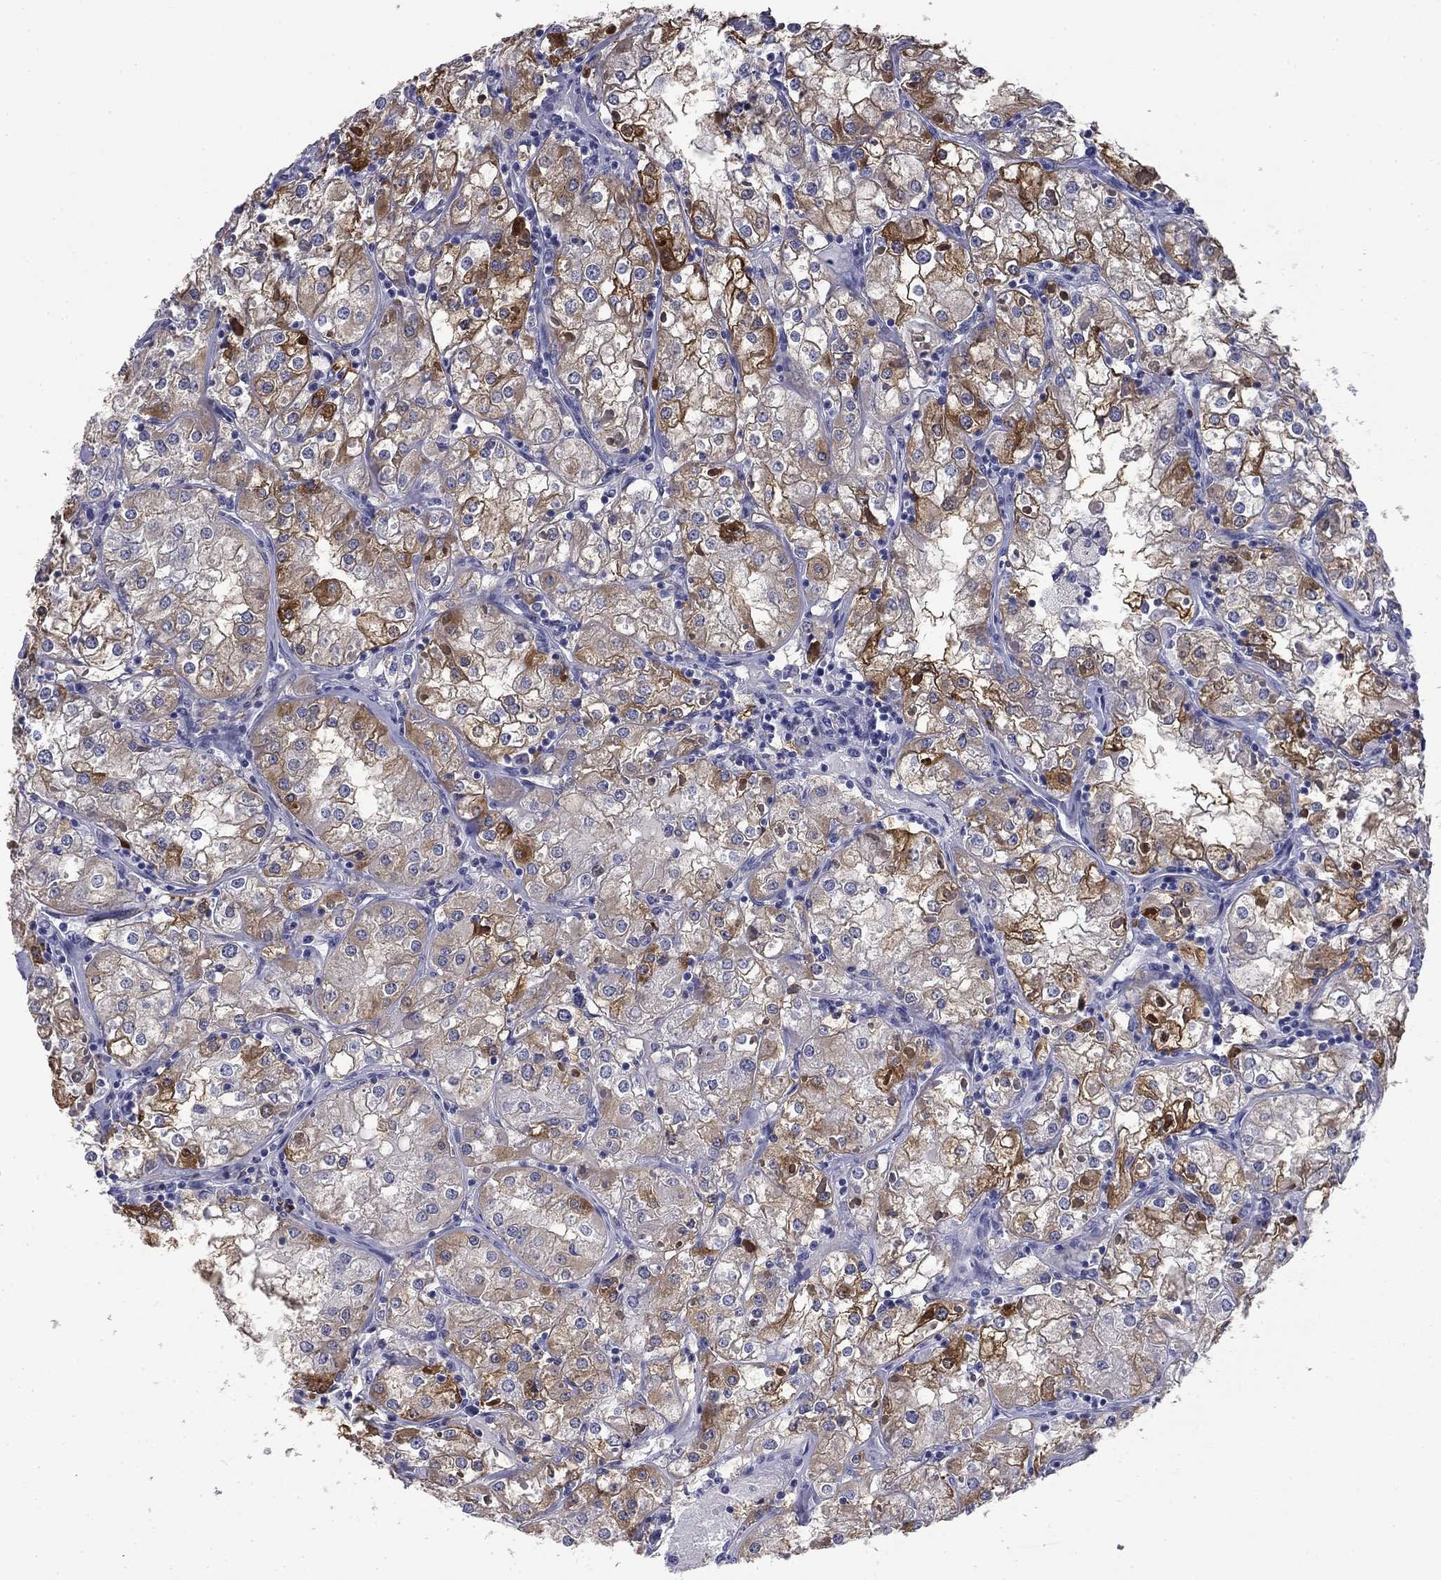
{"staining": {"intensity": "strong", "quantity": "<25%", "location": "cytoplasmic/membranous"}, "tissue": "renal cancer", "cell_type": "Tumor cells", "image_type": "cancer", "snomed": [{"axis": "morphology", "description": "Adenocarcinoma, NOS"}, {"axis": "topography", "description": "Kidney"}], "caption": "Renal adenocarcinoma was stained to show a protein in brown. There is medium levels of strong cytoplasmic/membranous staining in approximately <25% of tumor cells. The protein of interest is stained brown, and the nuclei are stained in blue (DAB (3,3'-diaminobenzidine) IHC with brightfield microscopy, high magnification).", "gene": "BCL2L14", "patient": {"sex": "male", "age": 77}}